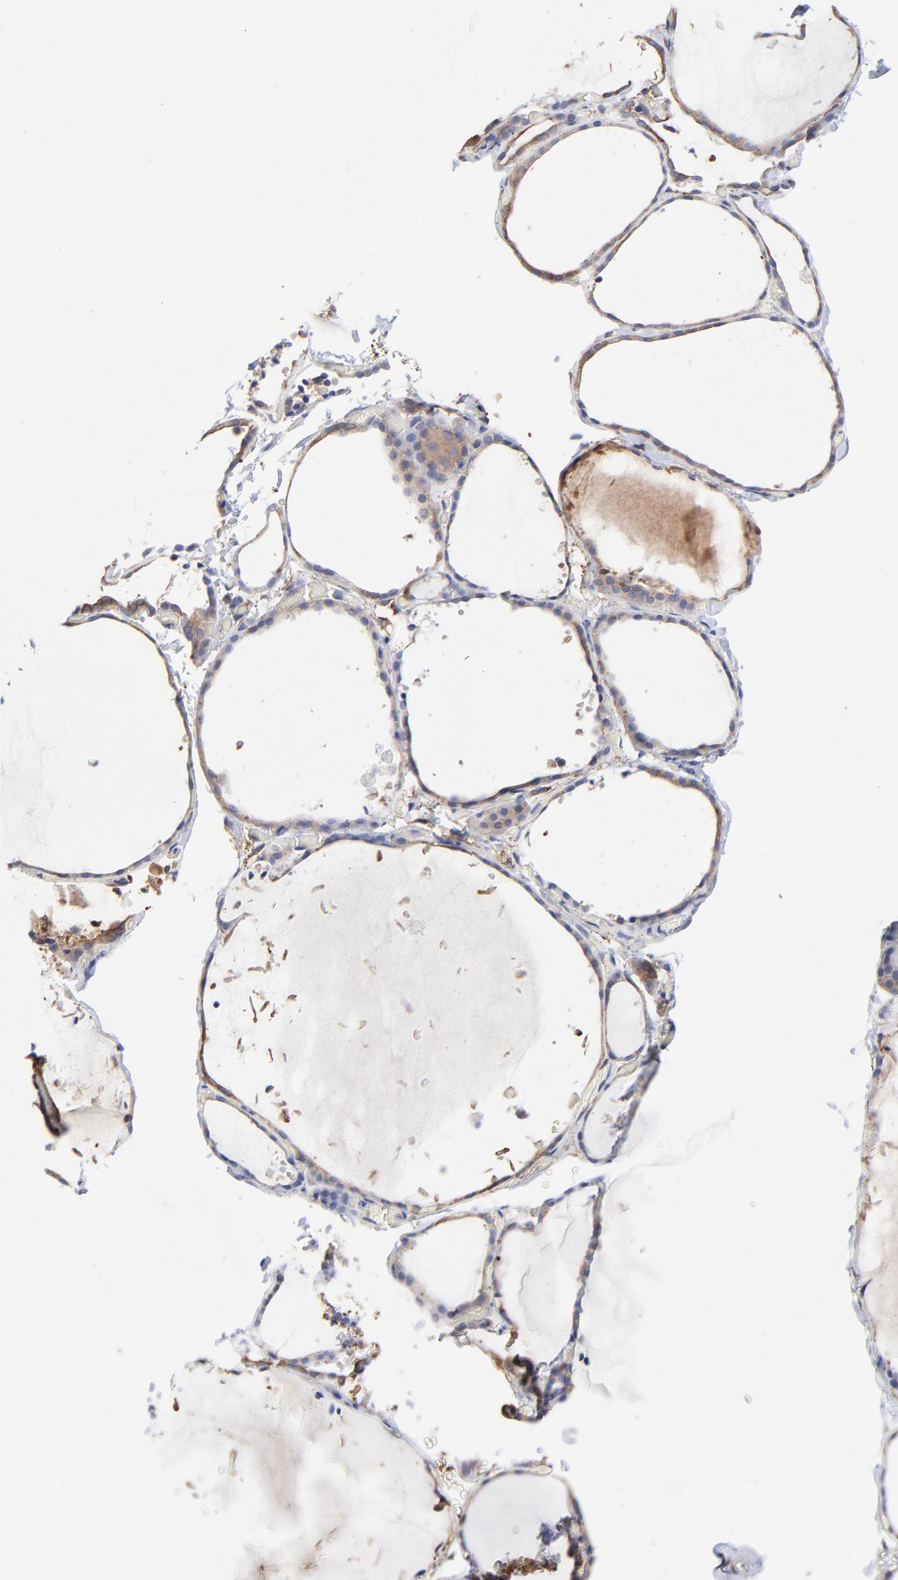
{"staining": {"intensity": "moderate", "quantity": "25%-75%", "location": "cytoplasmic/membranous"}, "tissue": "thyroid gland", "cell_type": "Glandular cells", "image_type": "normal", "snomed": [{"axis": "morphology", "description": "Normal tissue, NOS"}, {"axis": "topography", "description": "Thyroid gland"}], "caption": "A medium amount of moderate cytoplasmic/membranous expression is appreciated in approximately 25%-75% of glandular cells in unremarkable thyroid gland.", "gene": "CILP", "patient": {"sex": "female", "age": 22}}